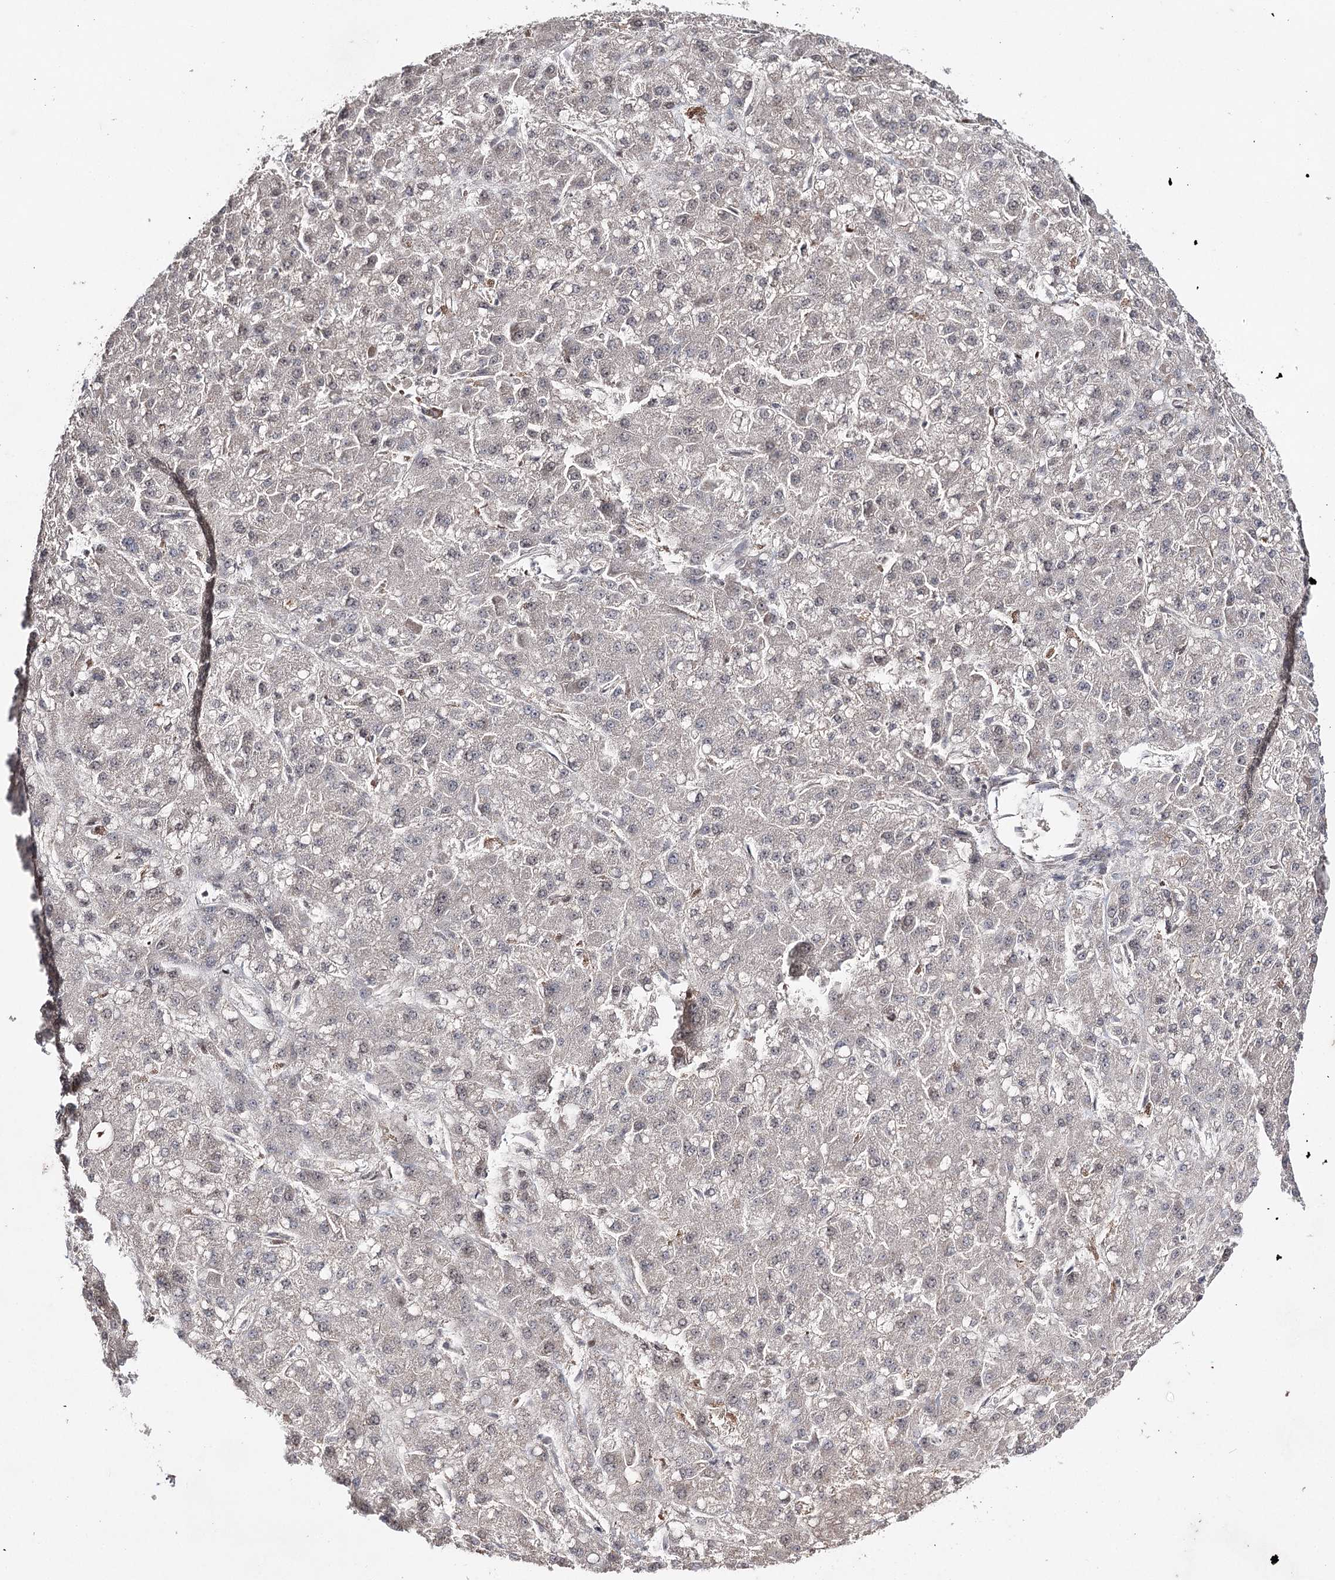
{"staining": {"intensity": "negative", "quantity": "none", "location": "none"}, "tissue": "liver cancer", "cell_type": "Tumor cells", "image_type": "cancer", "snomed": [{"axis": "morphology", "description": "Carcinoma, Hepatocellular, NOS"}, {"axis": "topography", "description": "Liver"}], "caption": "DAB (3,3'-diaminobenzidine) immunohistochemical staining of liver cancer (hepatocellular carcinoma) displays no significant expression in tumor cells.", "gene": "SYNGR3", "patient": {"sex": "male", "age": 67}}